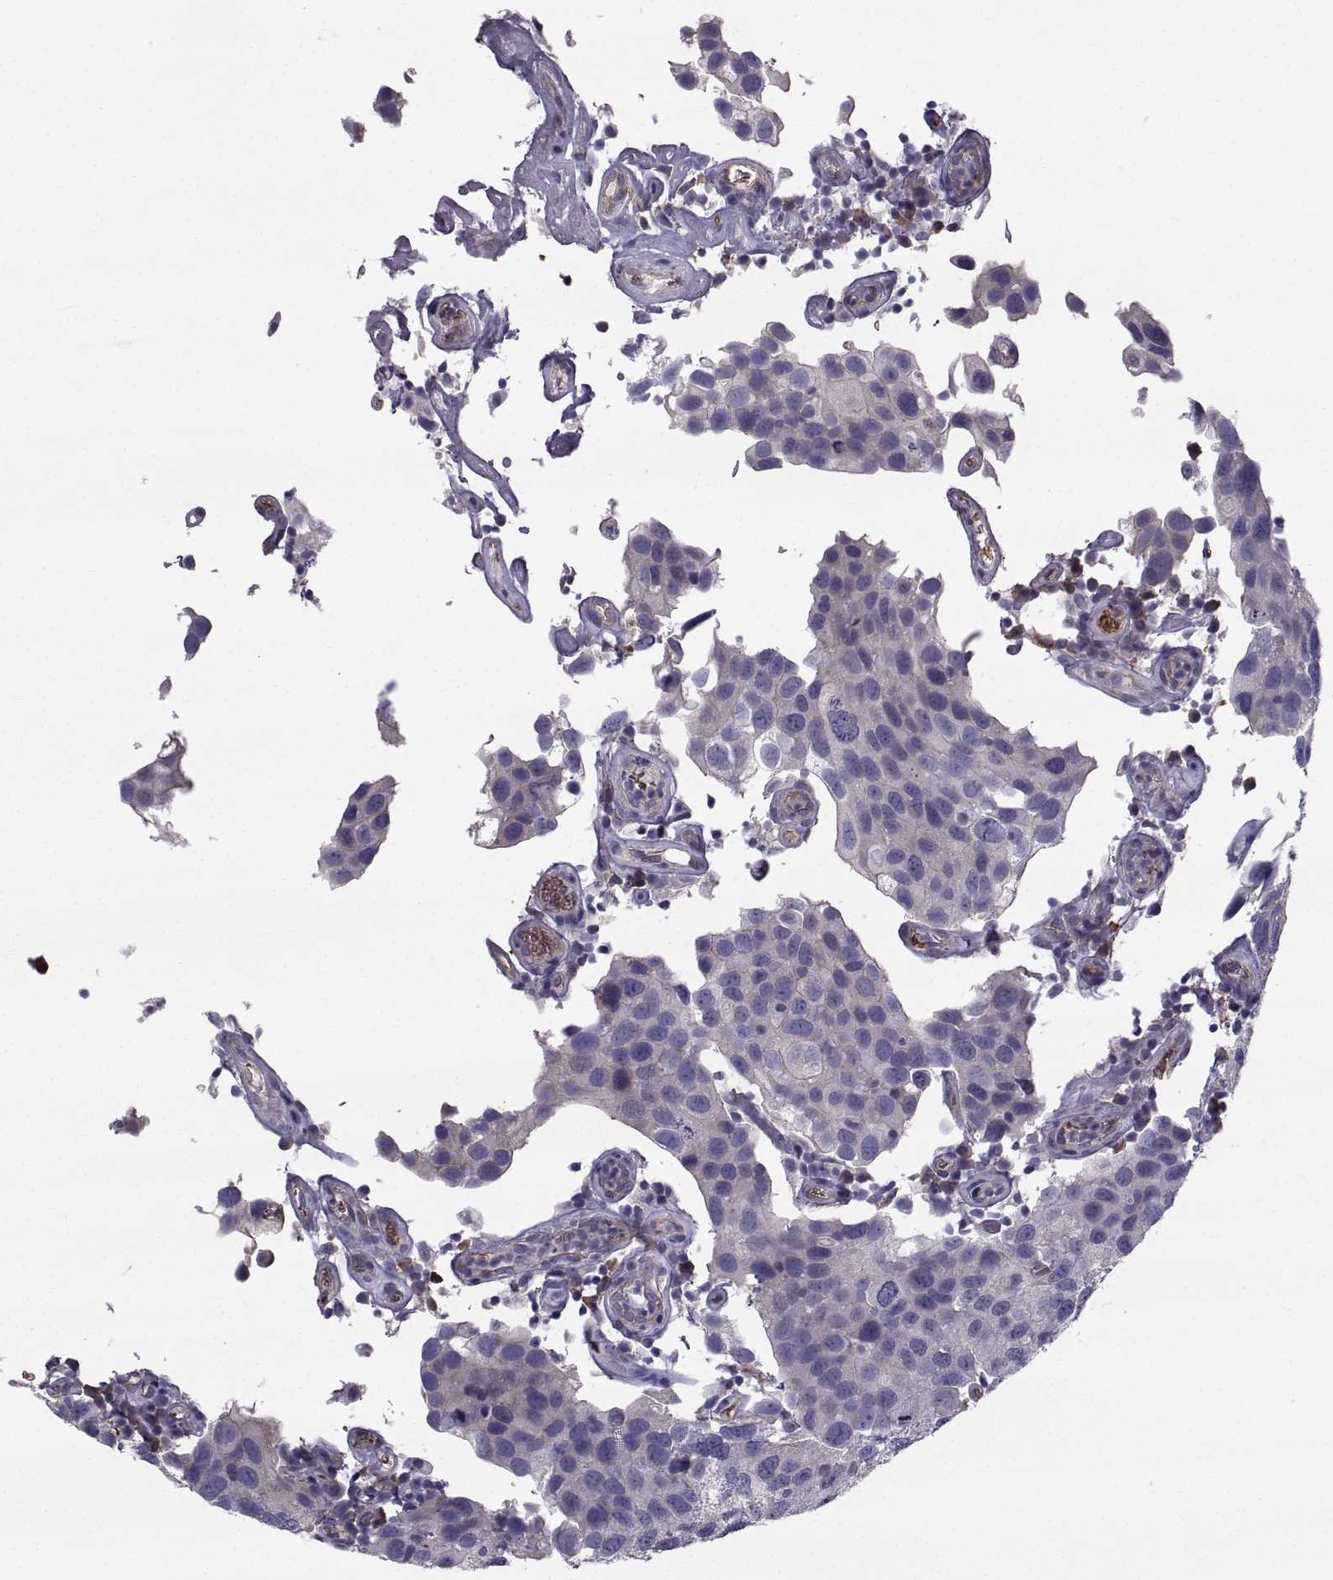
{"staining": {"intensity": "weak", "quantity": "<25%", "location": "cytoplasmic/membranous"}, "tissue": "urothelial cancer", "cell_type": "Tumor cells", "image_type": "cancer", "snomed": [{"axis": "morphology", "description": "Urothelial carcinoma, High grade"}, {"axis": "topography", "description": "Urinary bladder"}], "caption": "Protein analysis of urothelial cancer shows no significant staining in tumor cells.", "gene": "QPCT", "patient": {"sex": "male", "age": 79}}